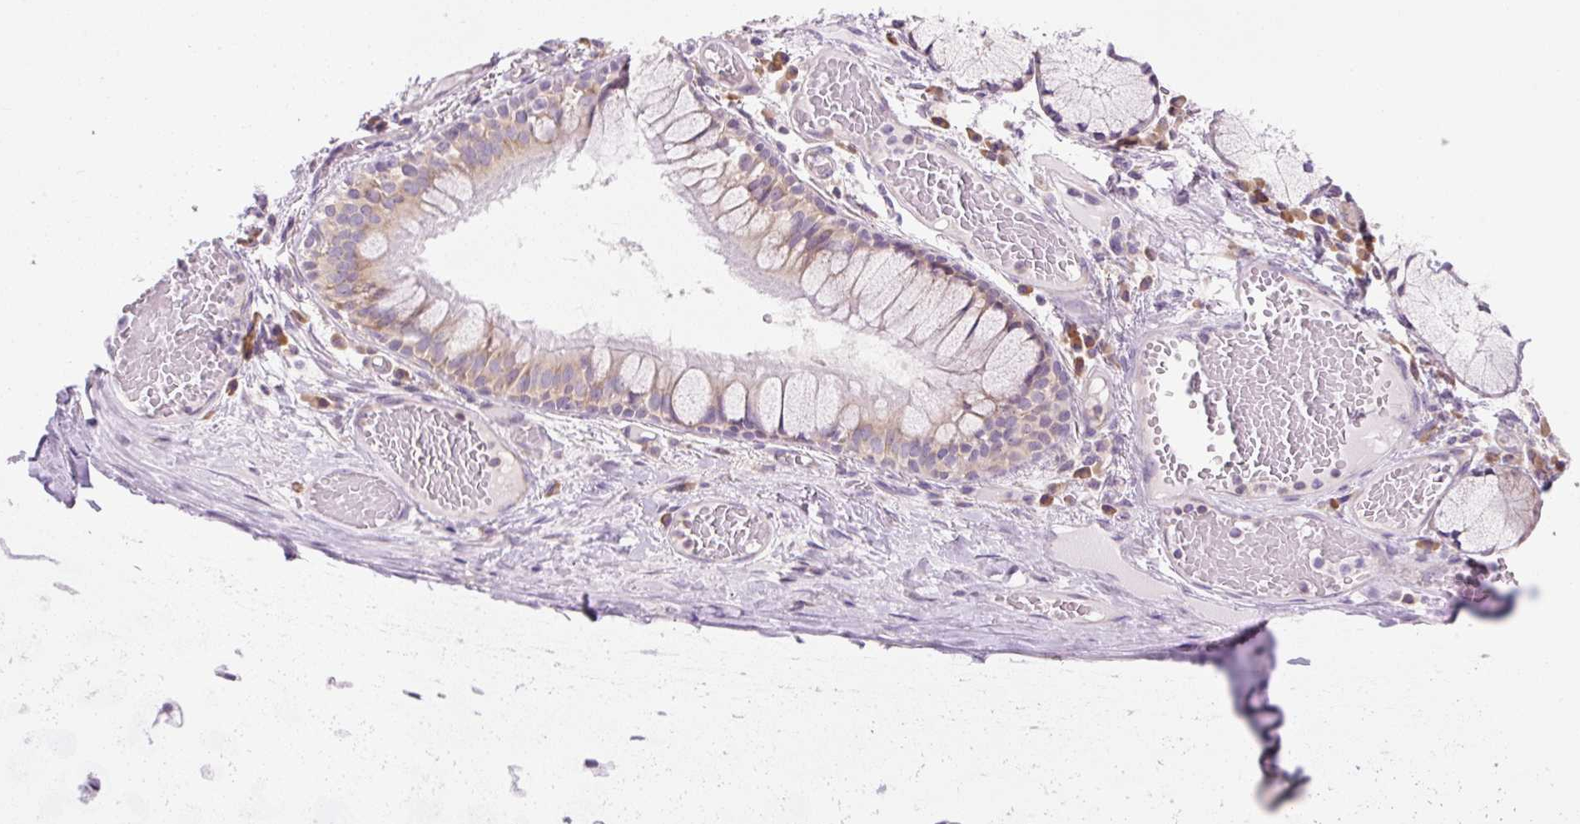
{"staining": {"intensity": "negative", "quantity": "none", "location": "none"}, "tissue": "soft tissue", "cell_type": "Chondrocytes", "image_type": "normal", "snomed": [{"axis": "morphology", "description": "Normal tissue, NOS"}, {"axis": "topography", "description": "Cartilage tissue"}, {"axis": "topography", "description": "Bronchus"}], "caption": "Histopathology image shows no protein staining in chondrocytes of unremarkable soft tissue.", "gene": "RPL18A", "patient": {"sex": "male", "age": 56}}